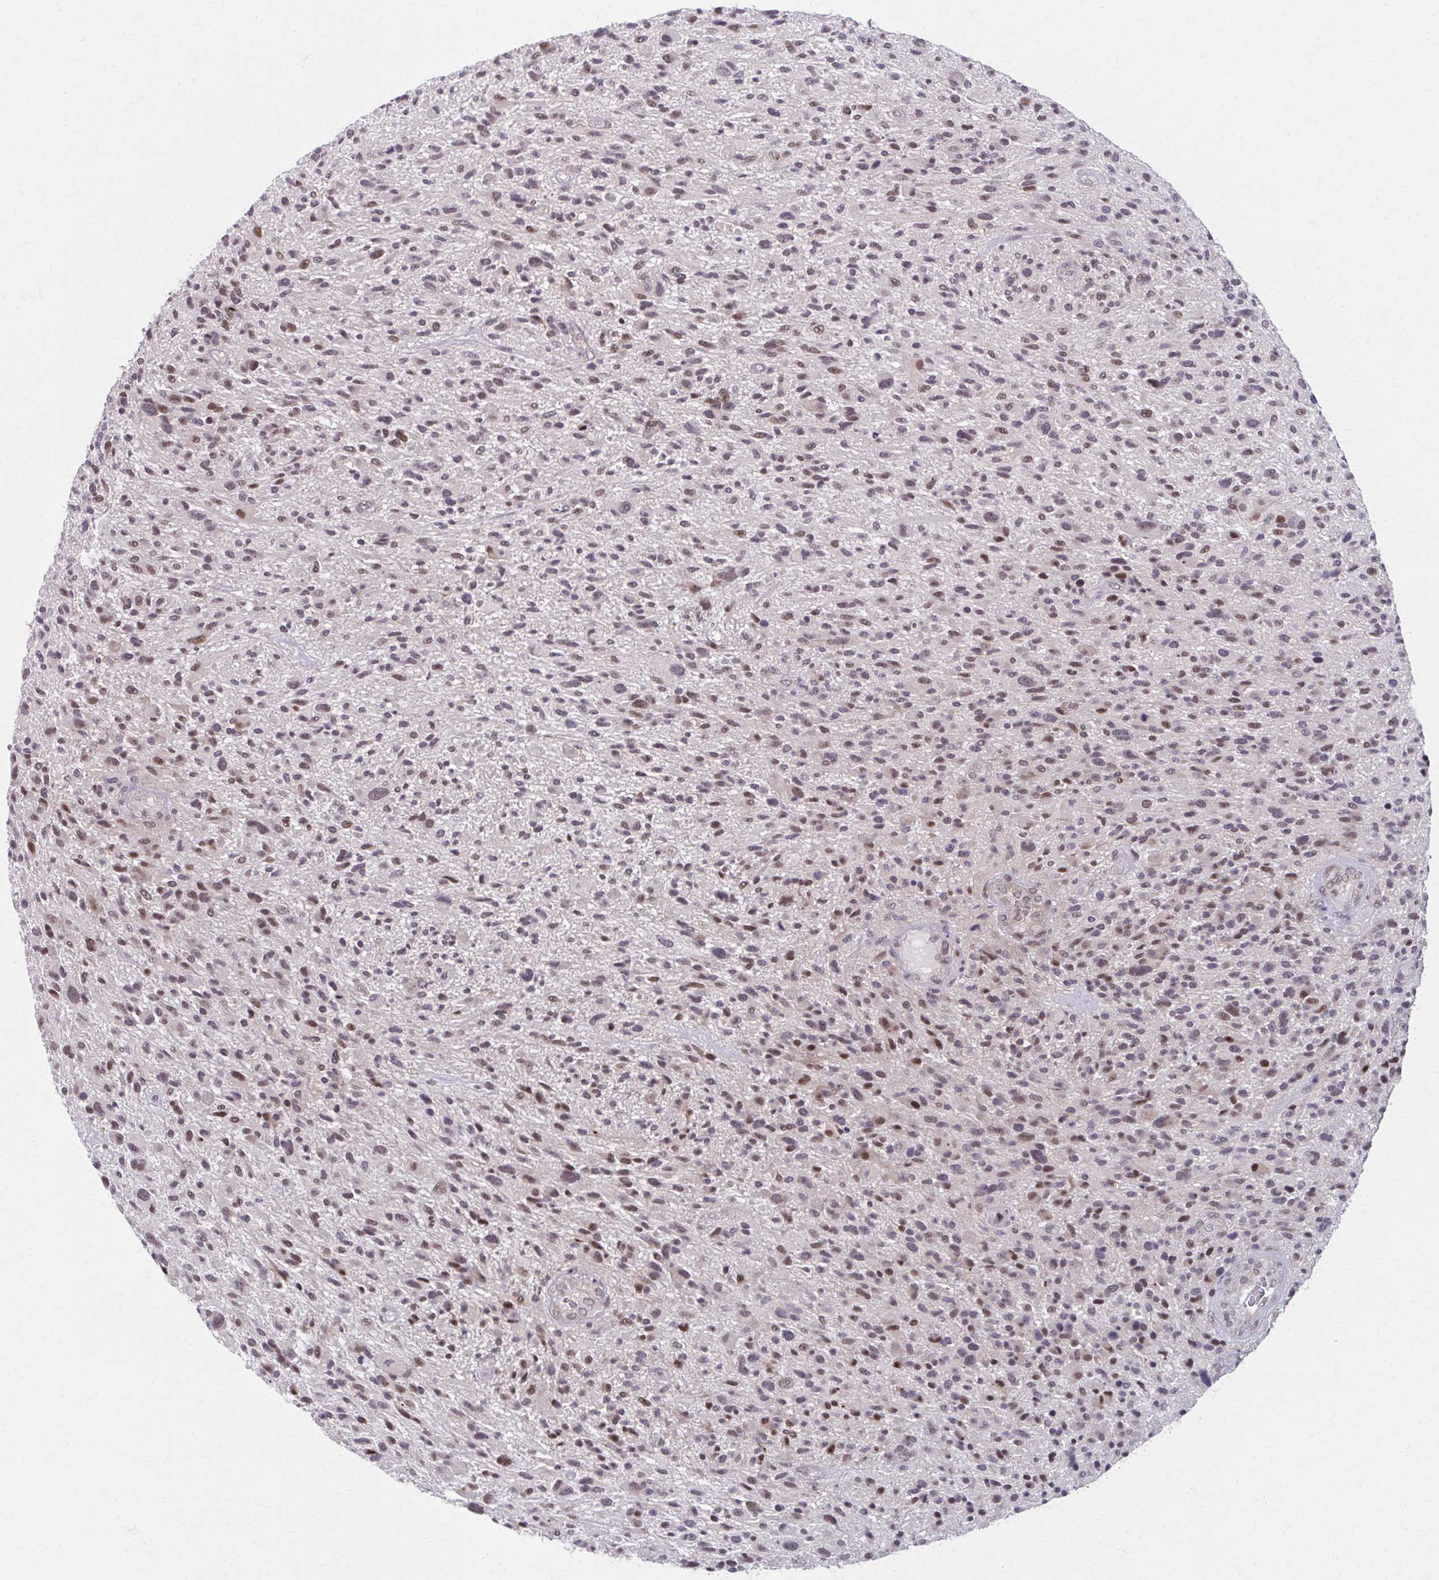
{"staining": {"intensity": "moderate", "quantity": "25%-75%", "location": "nuclear"}, "tissue": "glioma", "cell_type": "Tumor cells", "image_type": "cancer", "snomed": [{"axis": "morphology", "description": "Glioma, malignant, High grade"}, {"axis": "topography", "description": "Brain"}], "caption": "Brown immunohistochemical staining in glioma reveals moderate nuclear expression in approximately 25%-75% of tumor cells.", "gene": "SETBP1", "patient": {"sex": "male", "age": 47}}